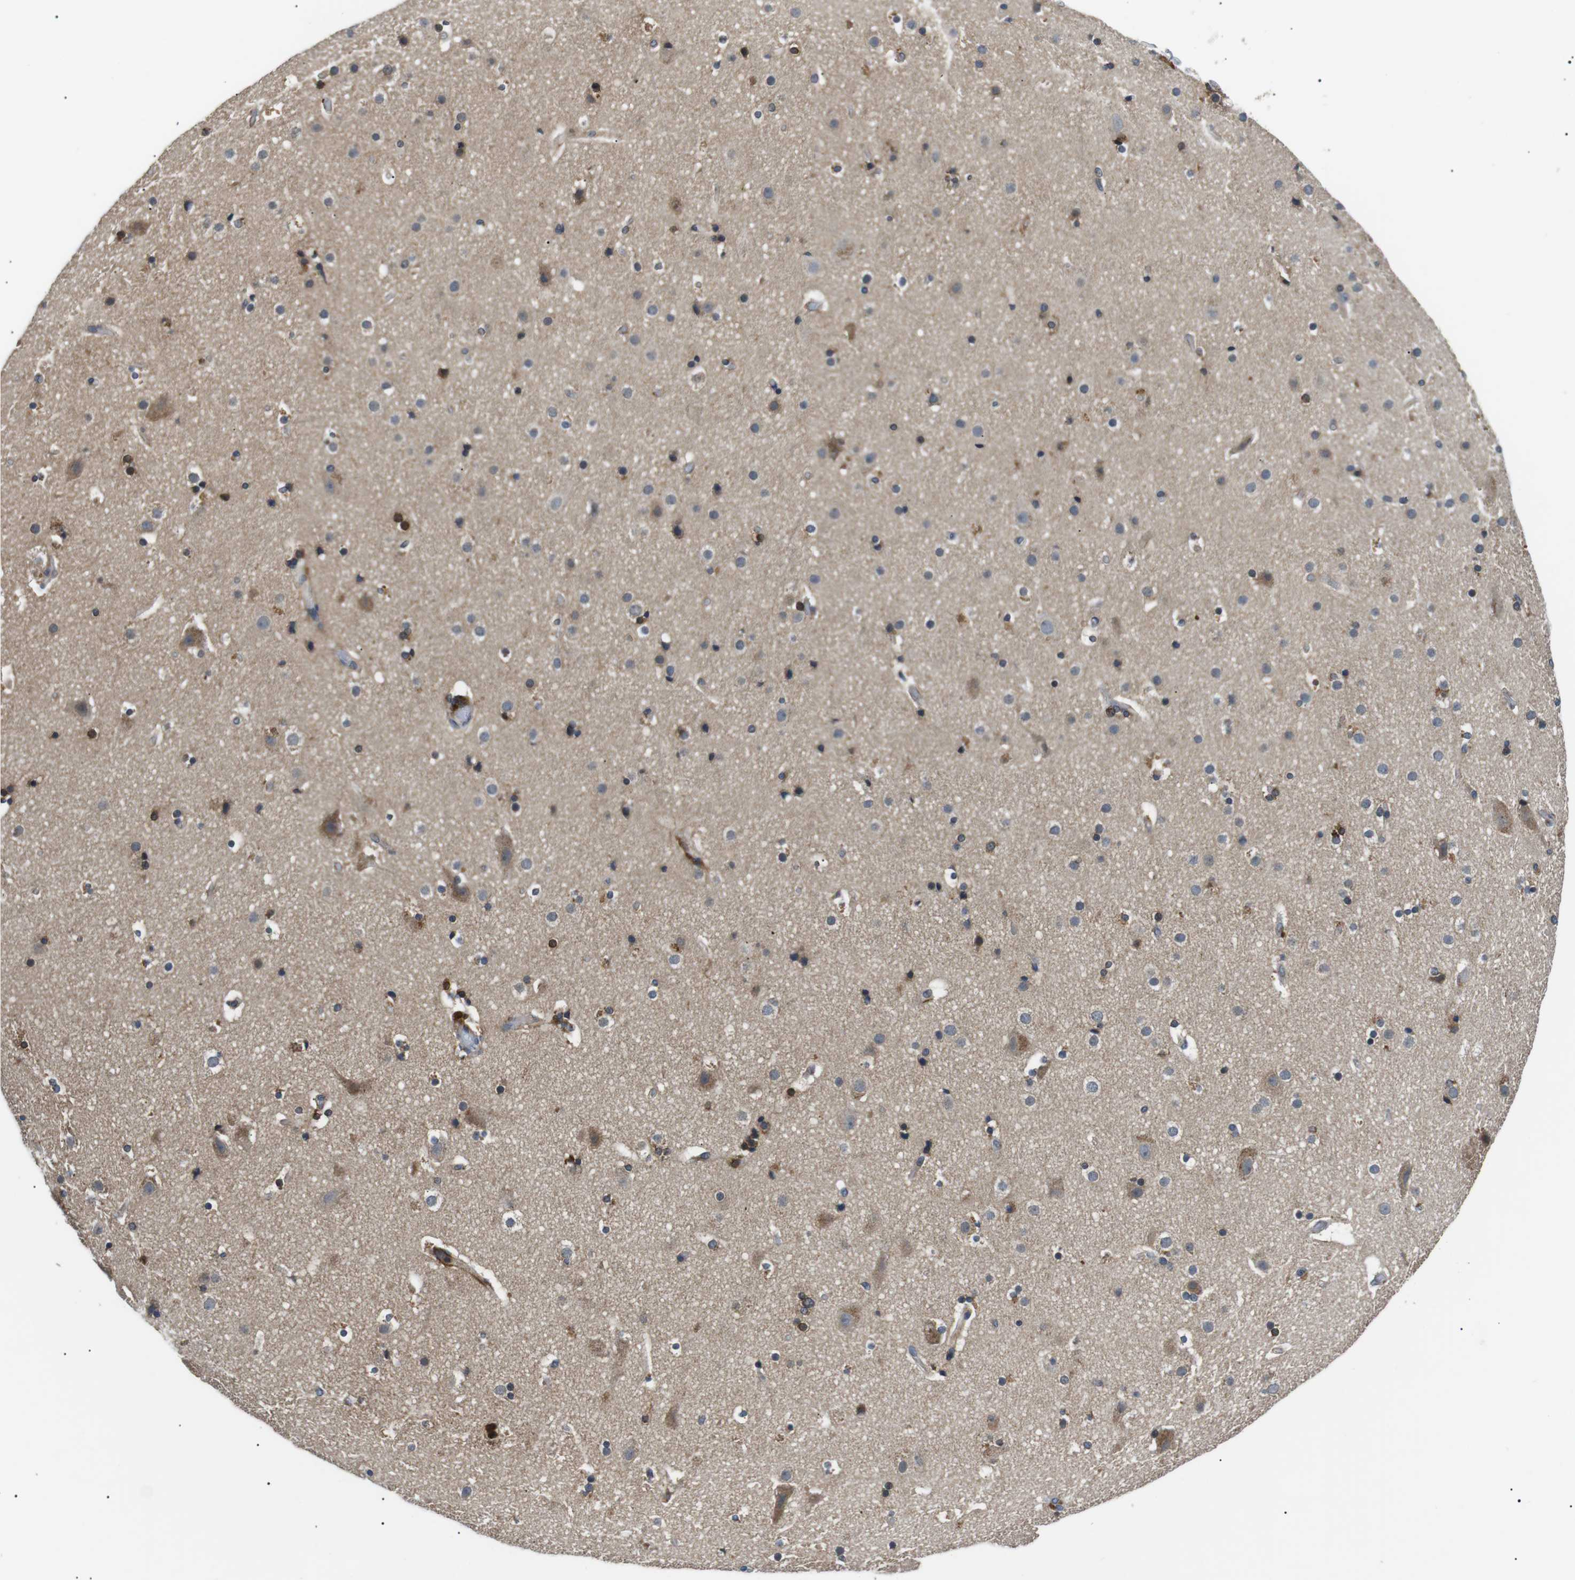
{"staining": {"intensity": "moderate", "quantity": "25%-75%", "location": "cytoplasmic/membranous"}, "tissue": "cerebral cortex", "cell_type": "Endothelial cells", "image_type": "normal", "snomed": [{"axis": "morphology", "description": "Normal tissue, NOS"}, {"axis": "topography", "description": "Cerebral cortex"}], "caption": "Cerebral cortex stained with DAB (3,3'-diaminobenzidine) IHC displays medium levels of moderate cytoplasmic/membranous staining in approximately 25%-75% of endothelial cells.", "gene": "RAB9A", "patient": {"sex": "male", "age": 57}}